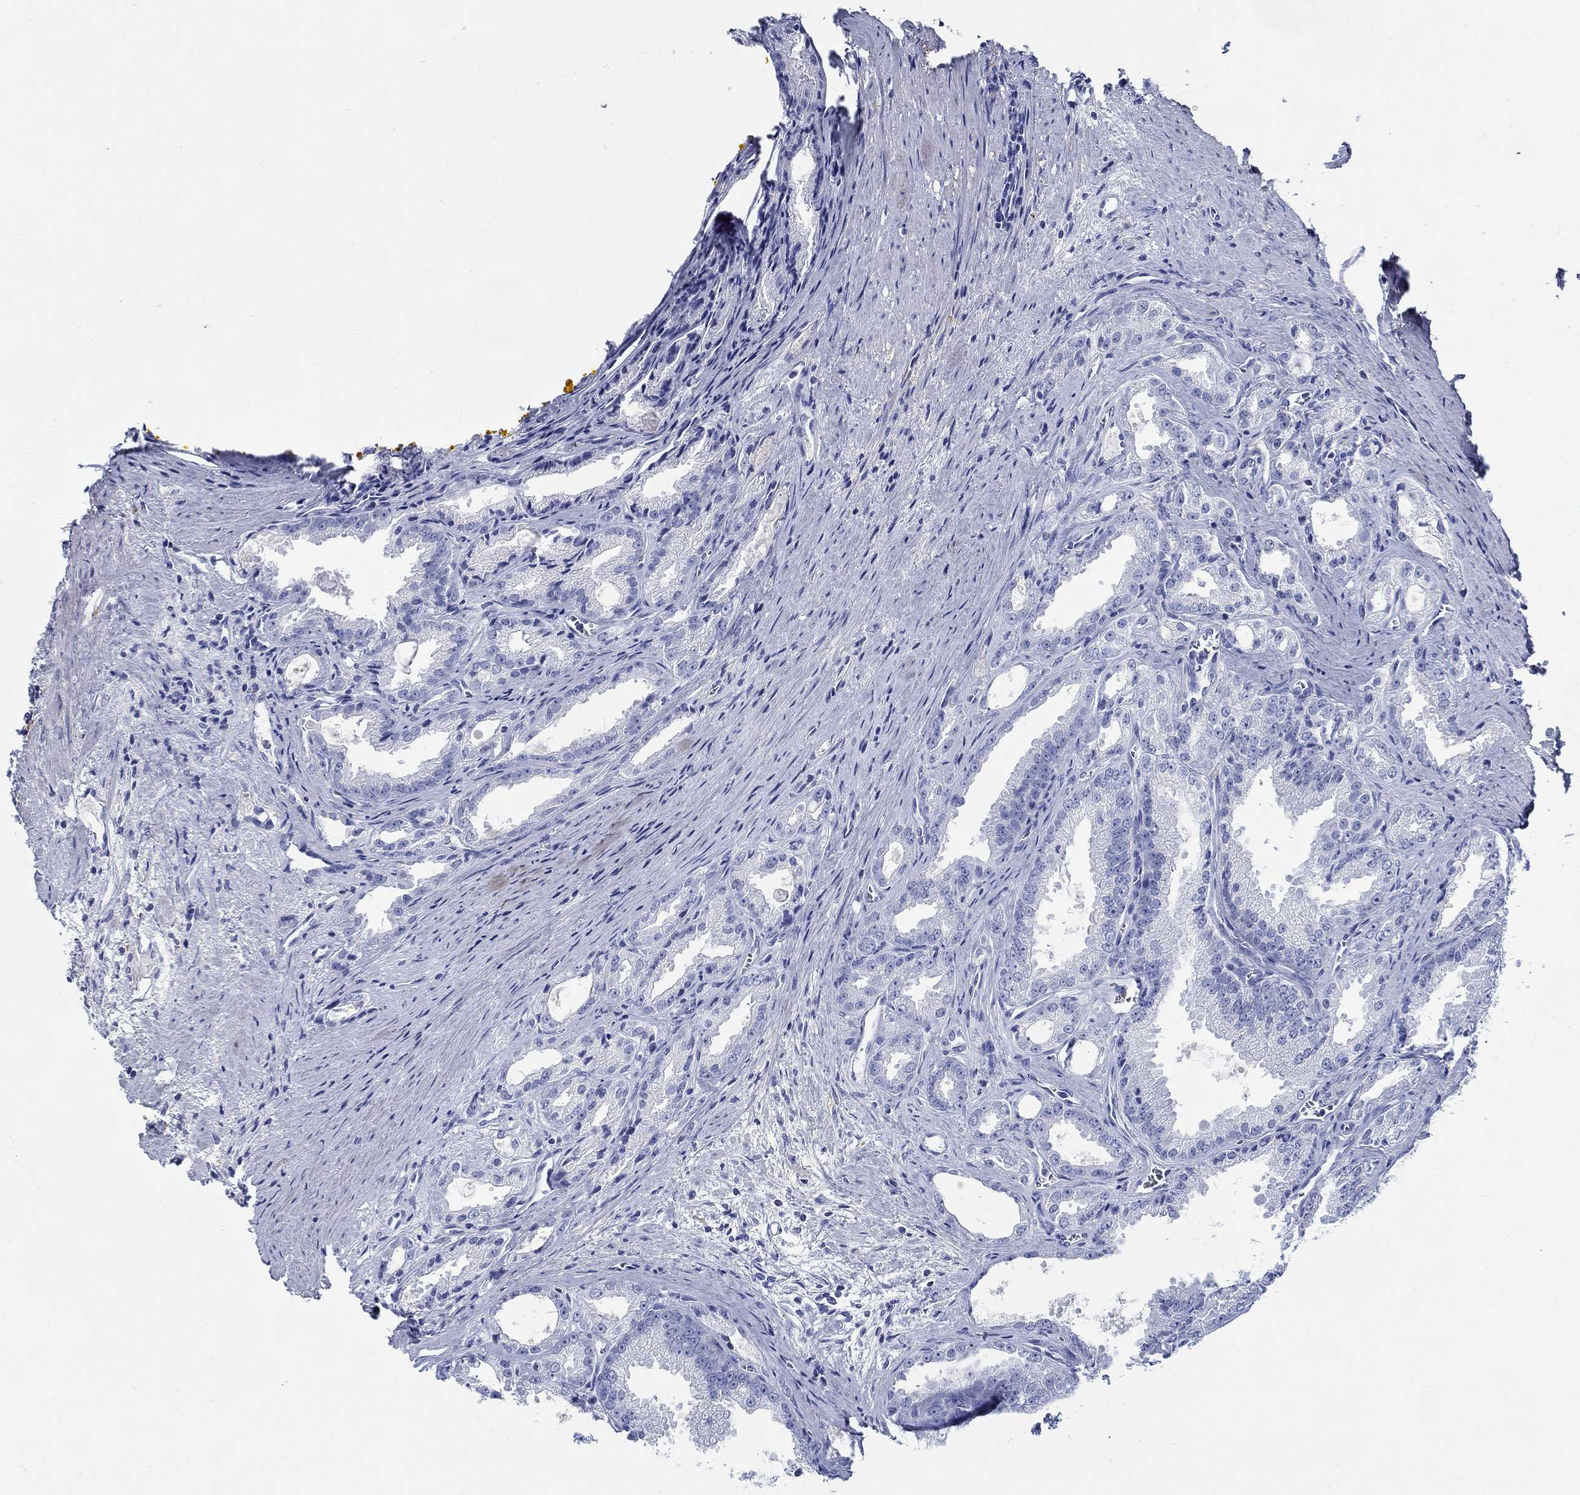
{"staining": {"intensity": "negative", "quantity": "none", "location": "none"}, "tissue": "prostate cancer", "cell_type": "Tumor cells", "image_type": "cancer", "snomed": [{"axis": "morphology", "description": "Adenocarcinoma, NOS"}, {"axis": "morphology", "description": "Adenocarcinoma, High grade"}, {"axis": "topography", "description": "Prostate"}], "caption": "An image of human prostate cancer (high-grade adenocarcinoma) is negative for staining in tumor cells.", "gene": "FBXO2", "patient": {"sex": "male", "age": 70}}